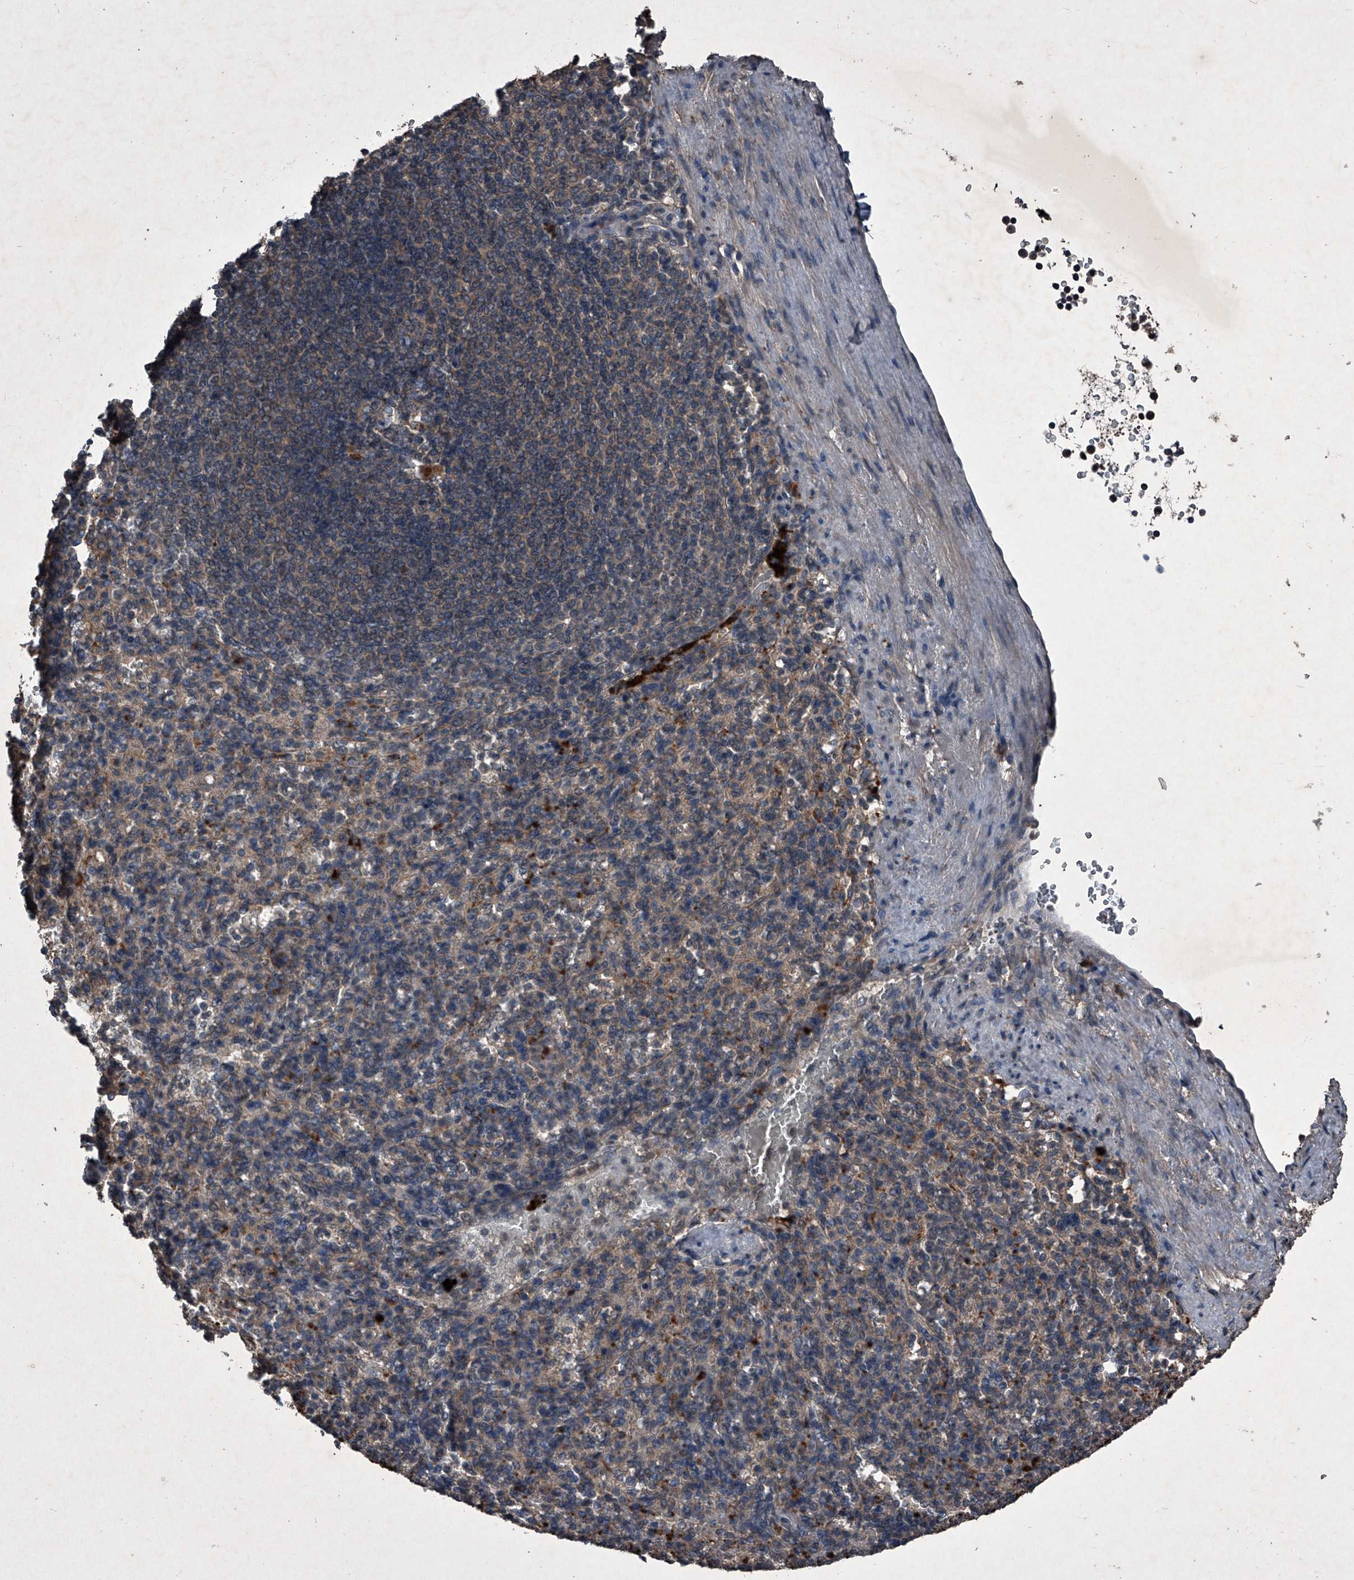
{"staining": {"intensity": "negative", "quantity": "none", "location": "none"}, "tissue": "spleen", "cell_type": "Cells in red pulp", "image_type": "normal", "snomed": [{"axis": "morphology", "description": "Normal tissue, NOS"}, {"axis": "topography", "description": "Spleen"}], "caption": "The micrograph shows no staining of cells in red pulp in normal spleen. The staining is performed using DAB brown chromogen with nuclei counter-stained in using hematoxylin.", "gene": "MAPKAP1", "patient": {"sex": "female", "age": 74}}